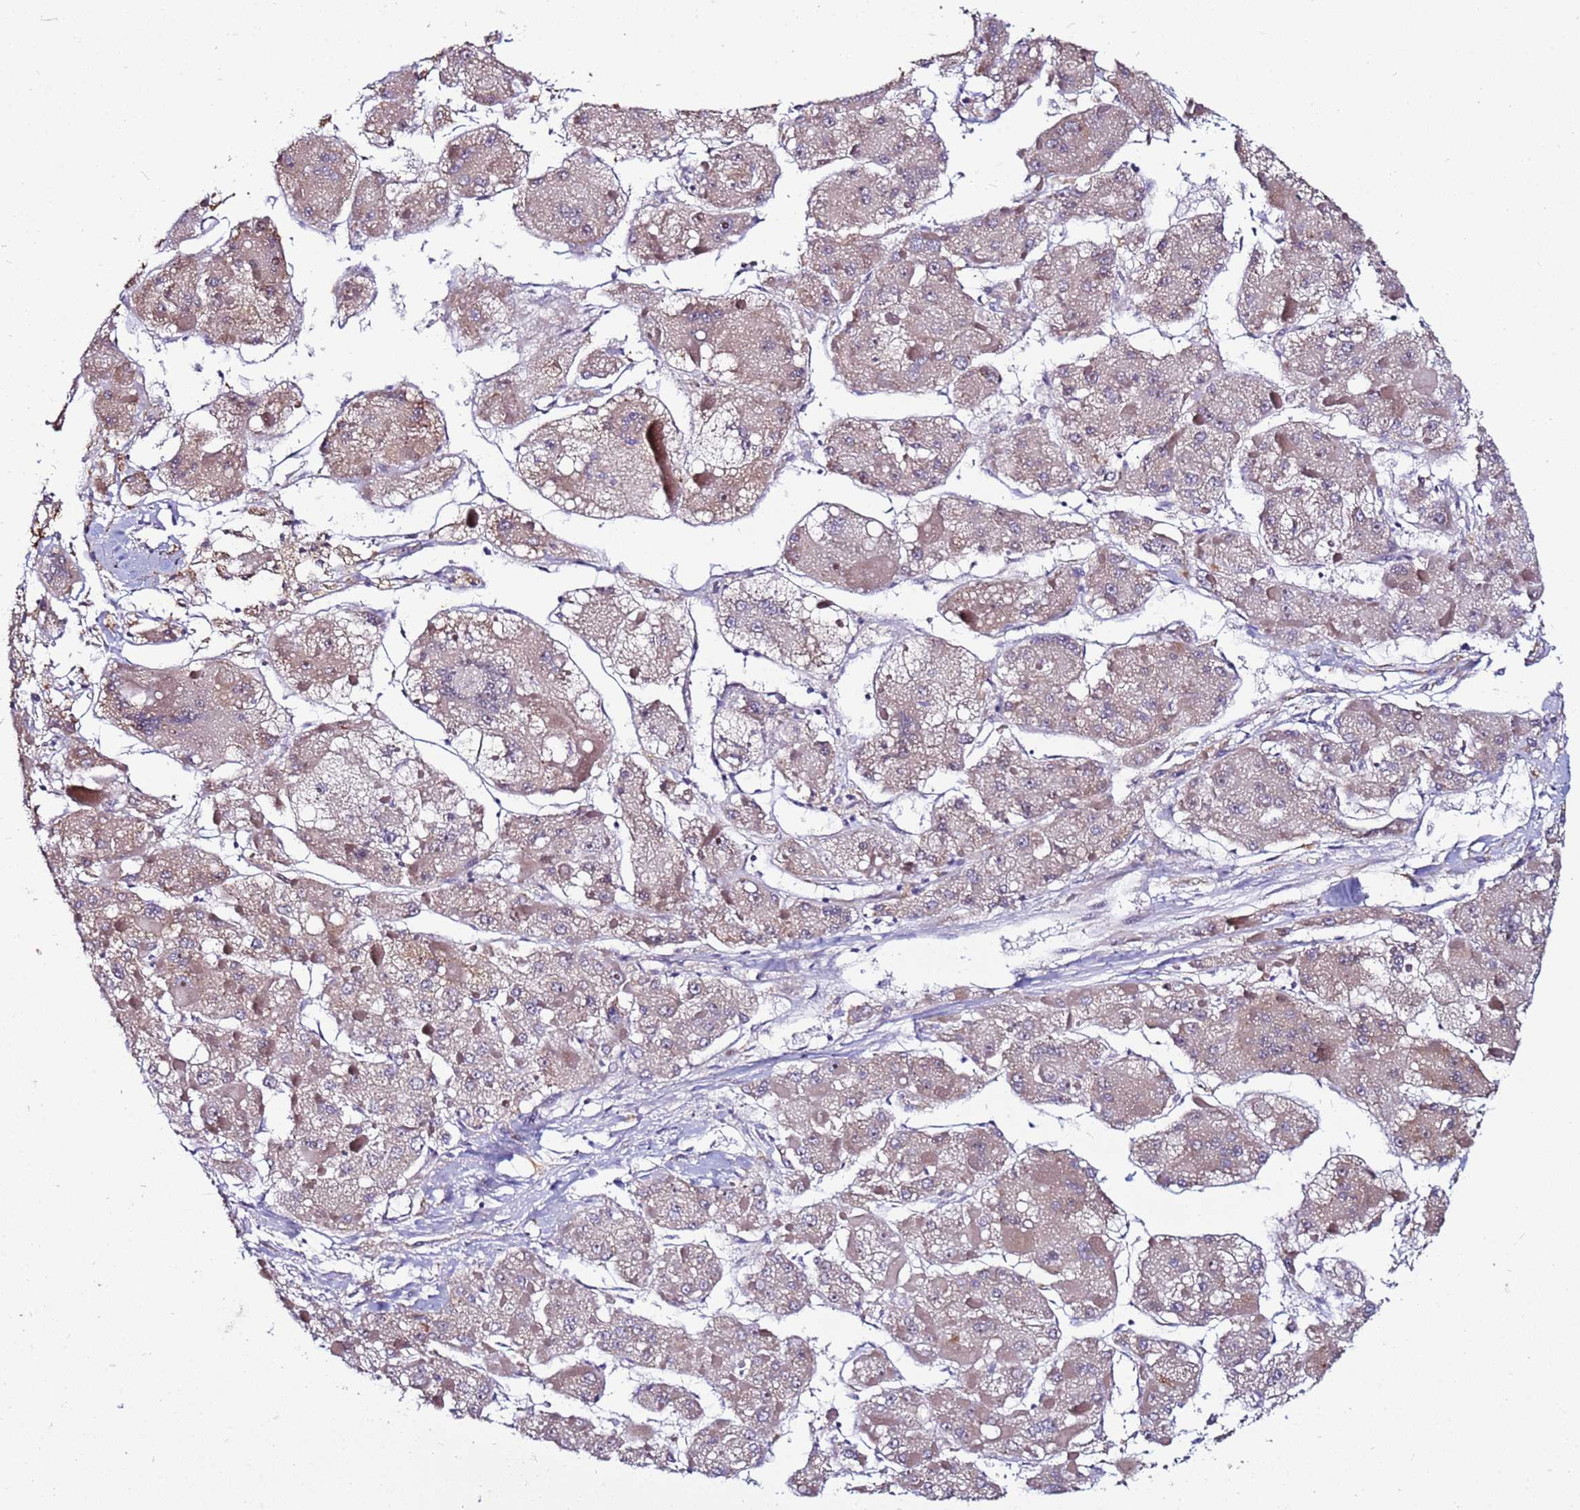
{"staining": {"intensity": "negative", "quantity": "none", "location": "none"}, "tissue": "liver cancer", "cell_type": "Tumor cells", "image_type": "cancer", "snomed": [{"axis": "morphology", "description": "Carcinoma, Hepatocellular, NOS"}, {"axis": "topography", "description": "Liver"}], "caption": "There is no significant staining in tumor cells of liver hepatocellular carcinoma.", "gene": "MCRIP1", "patient": {"sex": "female", "age": 73}}